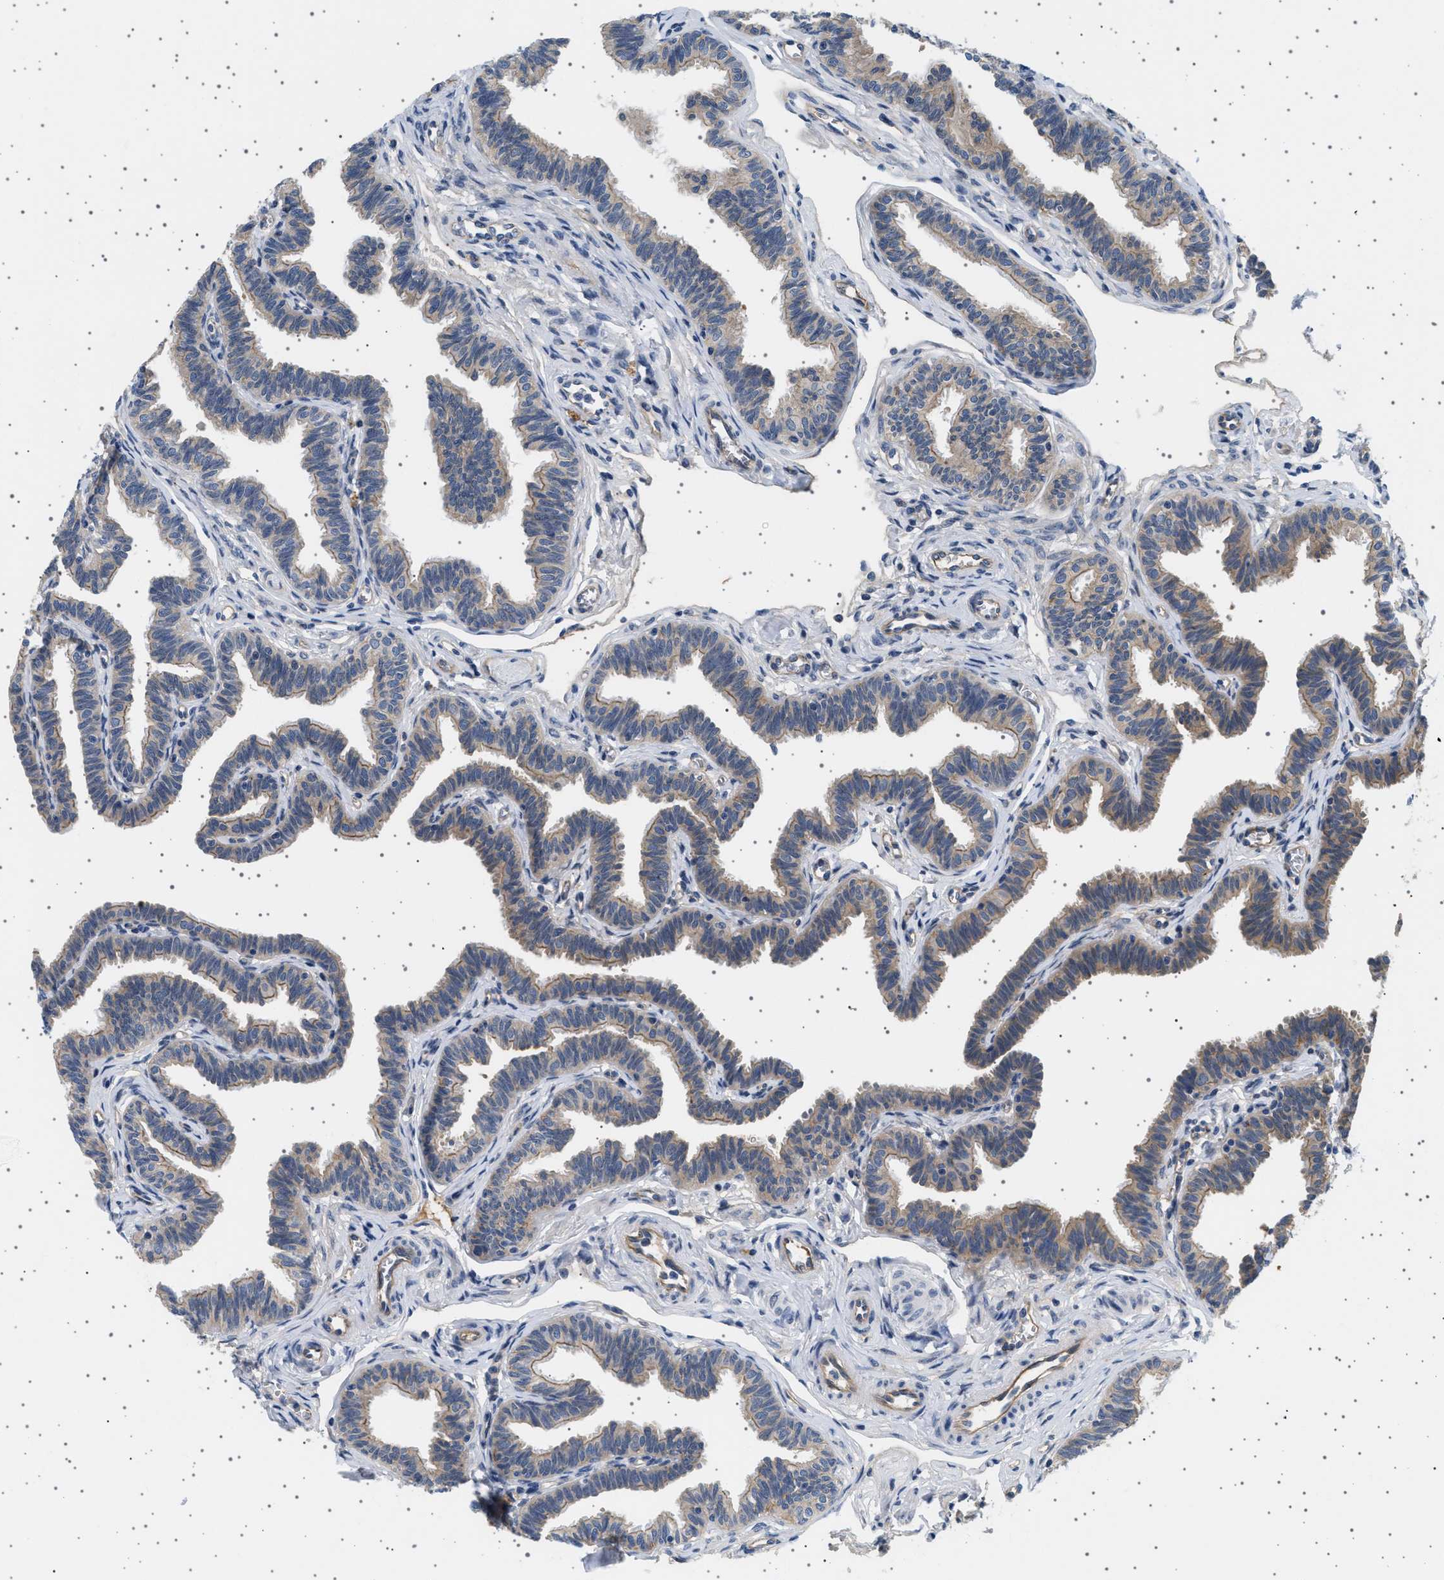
{"staining": {"intensity": "weak", "quantity": ">75%", "location": "cytoplasmic/membranous"}, "tissue": "fallopian tube", "cell_type": "Glandular cells", "image_type": "normal", "snomed": [{"axis": "morphology", "description": "Normal tissue, NOS"}, {"axis": "topography", "description": "Fallopian tube"}, {"axis": "topography", "description": "Ovary"}], "caption": "Immunohistochemical staining of unremarkable fallopian tube demonstrates low levels of weak cytoplasmic/membranous positivity in about >75% of glandular cells. (Brightfield microscopy of DAB IHC at high magnification).", "gene": "PLPP6", "patient": {"sex": "female", "age": 23}}